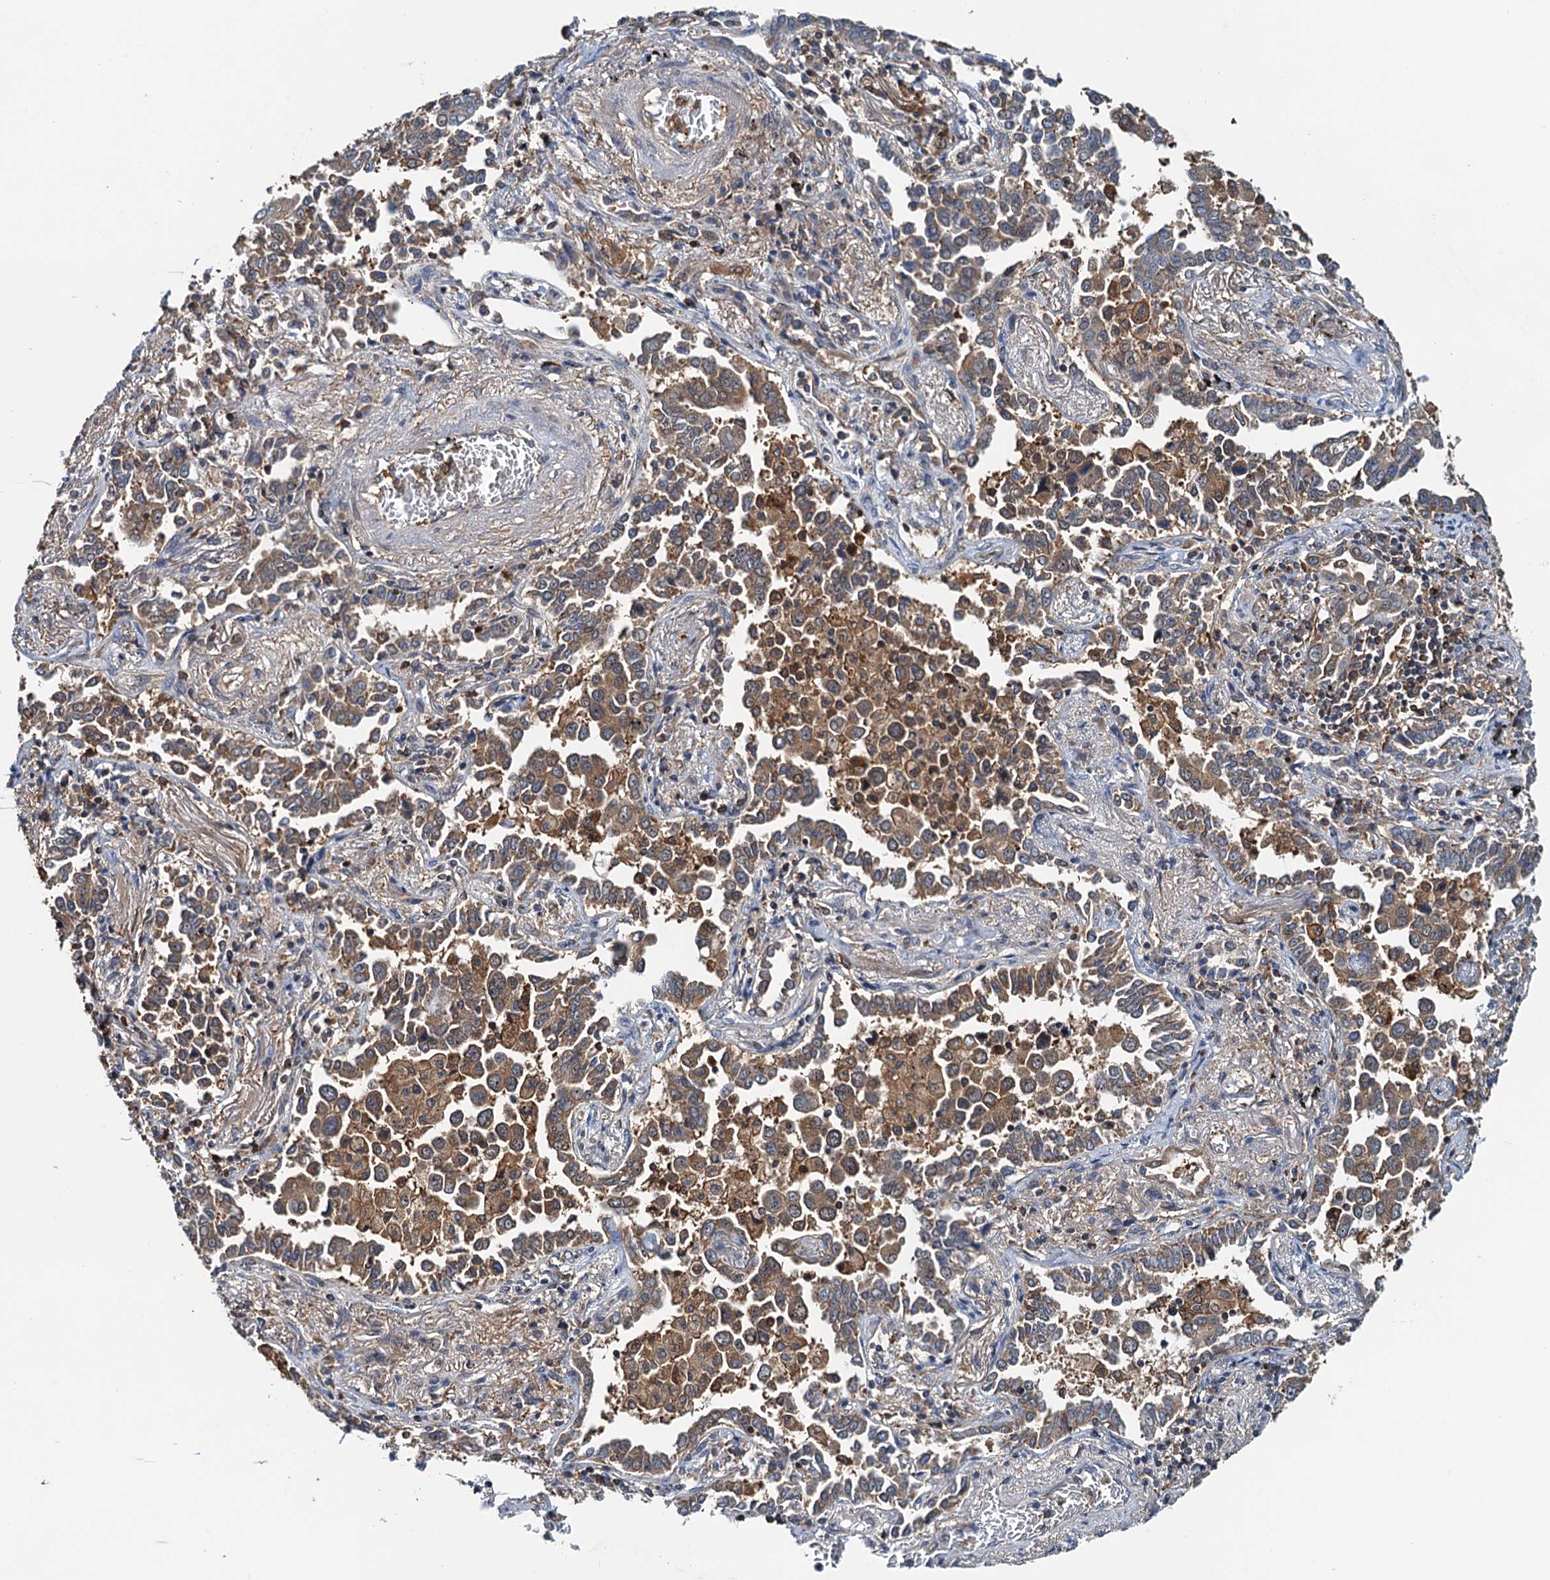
{"staining": {"intensity": "moderate", "quantity": ">75%", "location": "cytoplasmic/membranous"}, "tissue": "lung cancer", "cell_type": "Tumor cells", "image_type": "cancer", "snomed": [{"axis": "morphology", "description": "Adenocarcinoma, NOS"}, {"axis": "topography", "description": "Lung"}], "caption": "Moderate cytoplasmic/membranous positivity for a protein is seen in approximately >75% of tumor cells of adenocarcinoma (lung) using immunohistochemistry.", "gene": "USP6NL", "patient": {"sex": "male", "age": 67}}